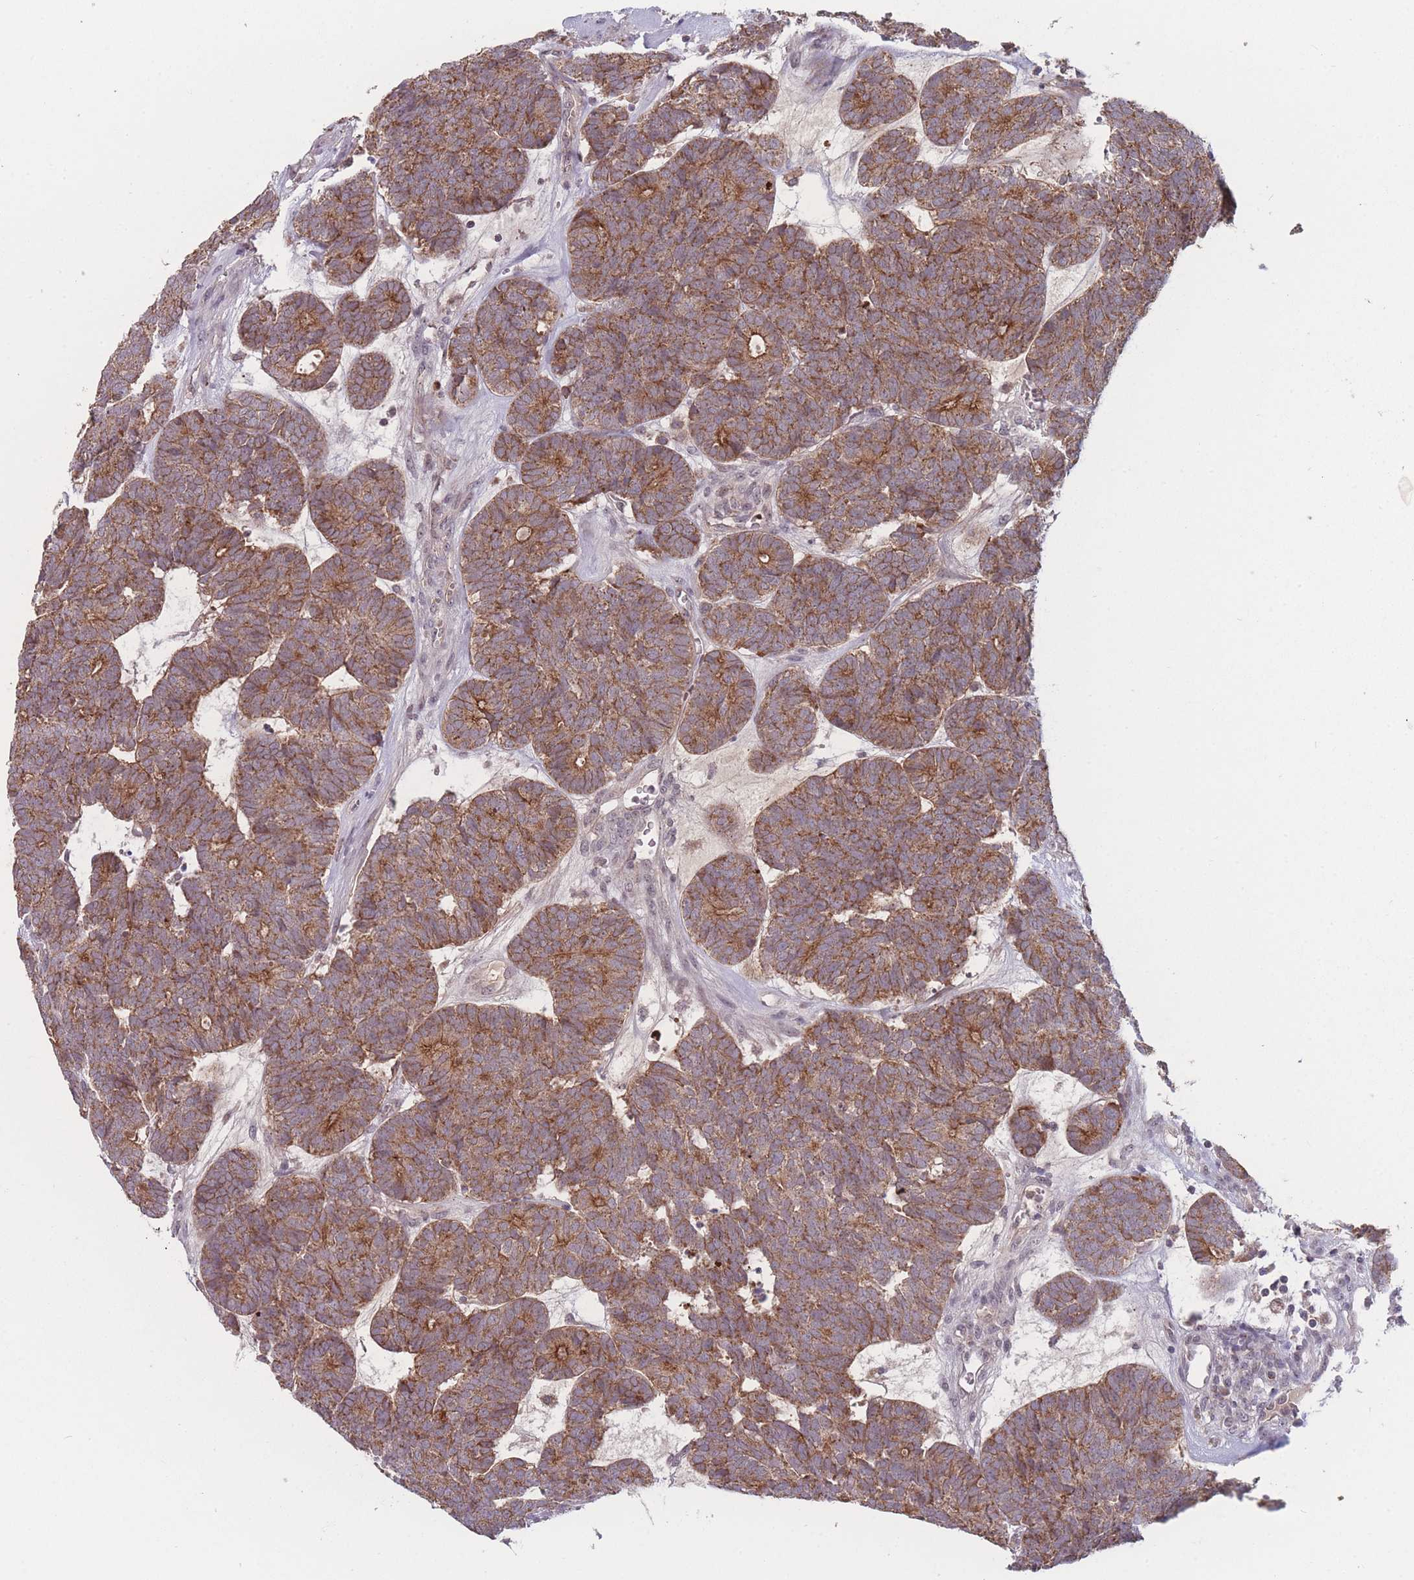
{"staining": {"intensity": "moderate", "quantity": ">75%", "location": "cytoplasmic/membranous"}, "tissue": "head and neck cancer", "cell_type": "Tumor cells", "image_type": "cancer", "snomed": [{"axis": "morphology", "description": "Adenocarcinoma, NOS"}, {"axis": "topography", "description": "Head-Neck"}], "caption": "Adenocarcinoma (head and neck) stained for a protein reveals moderate cytoplasmic/membranous positivity in tumor cells.", "gene": "TMEM232", "patient": {"sex": "female", "age": 81}}